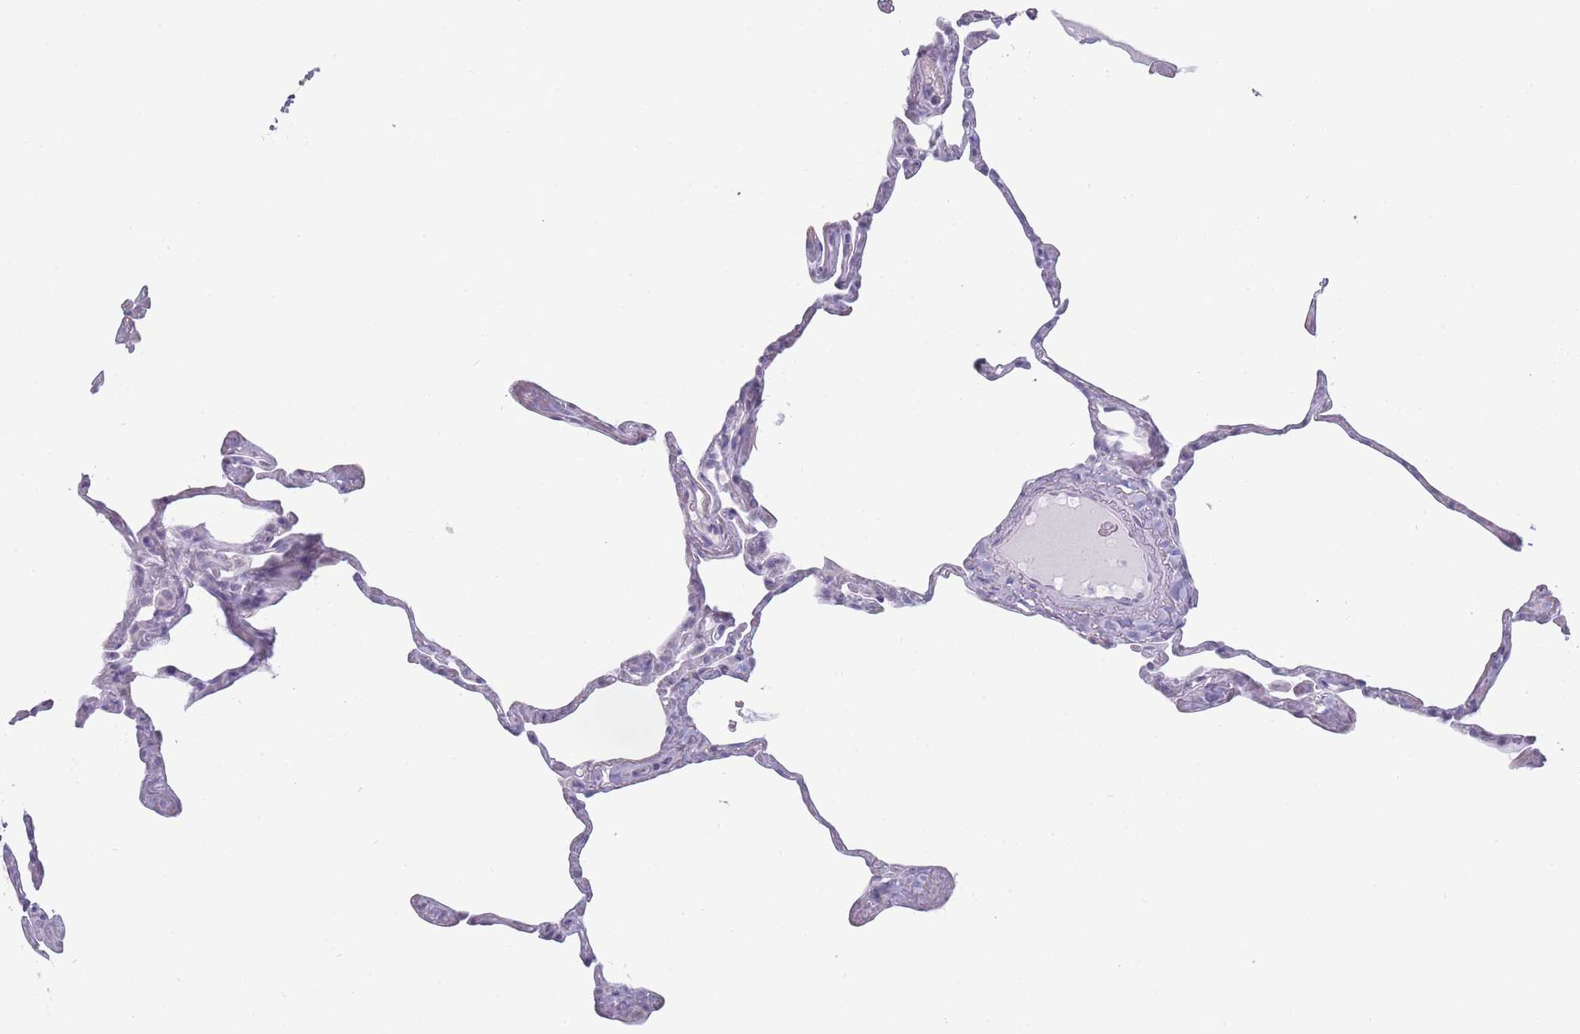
{"staining": {"intensity": "negative", "quantity": "none", "location": "none"}, "tissue": "lung", "cell_type": "Alveolar cells", "image_type": "normal", "snomed": [{"axis": "morphology", "description": "Normal tissue, NOS"}, {"axis": "topography", "description": "Lung"}], "caption": "This is an IHC photomicrograph of unremarkable lung. There is no staining in alveolar cells.", "gene": "ROS1", "patient": {"sex": "male", "age": 65}}